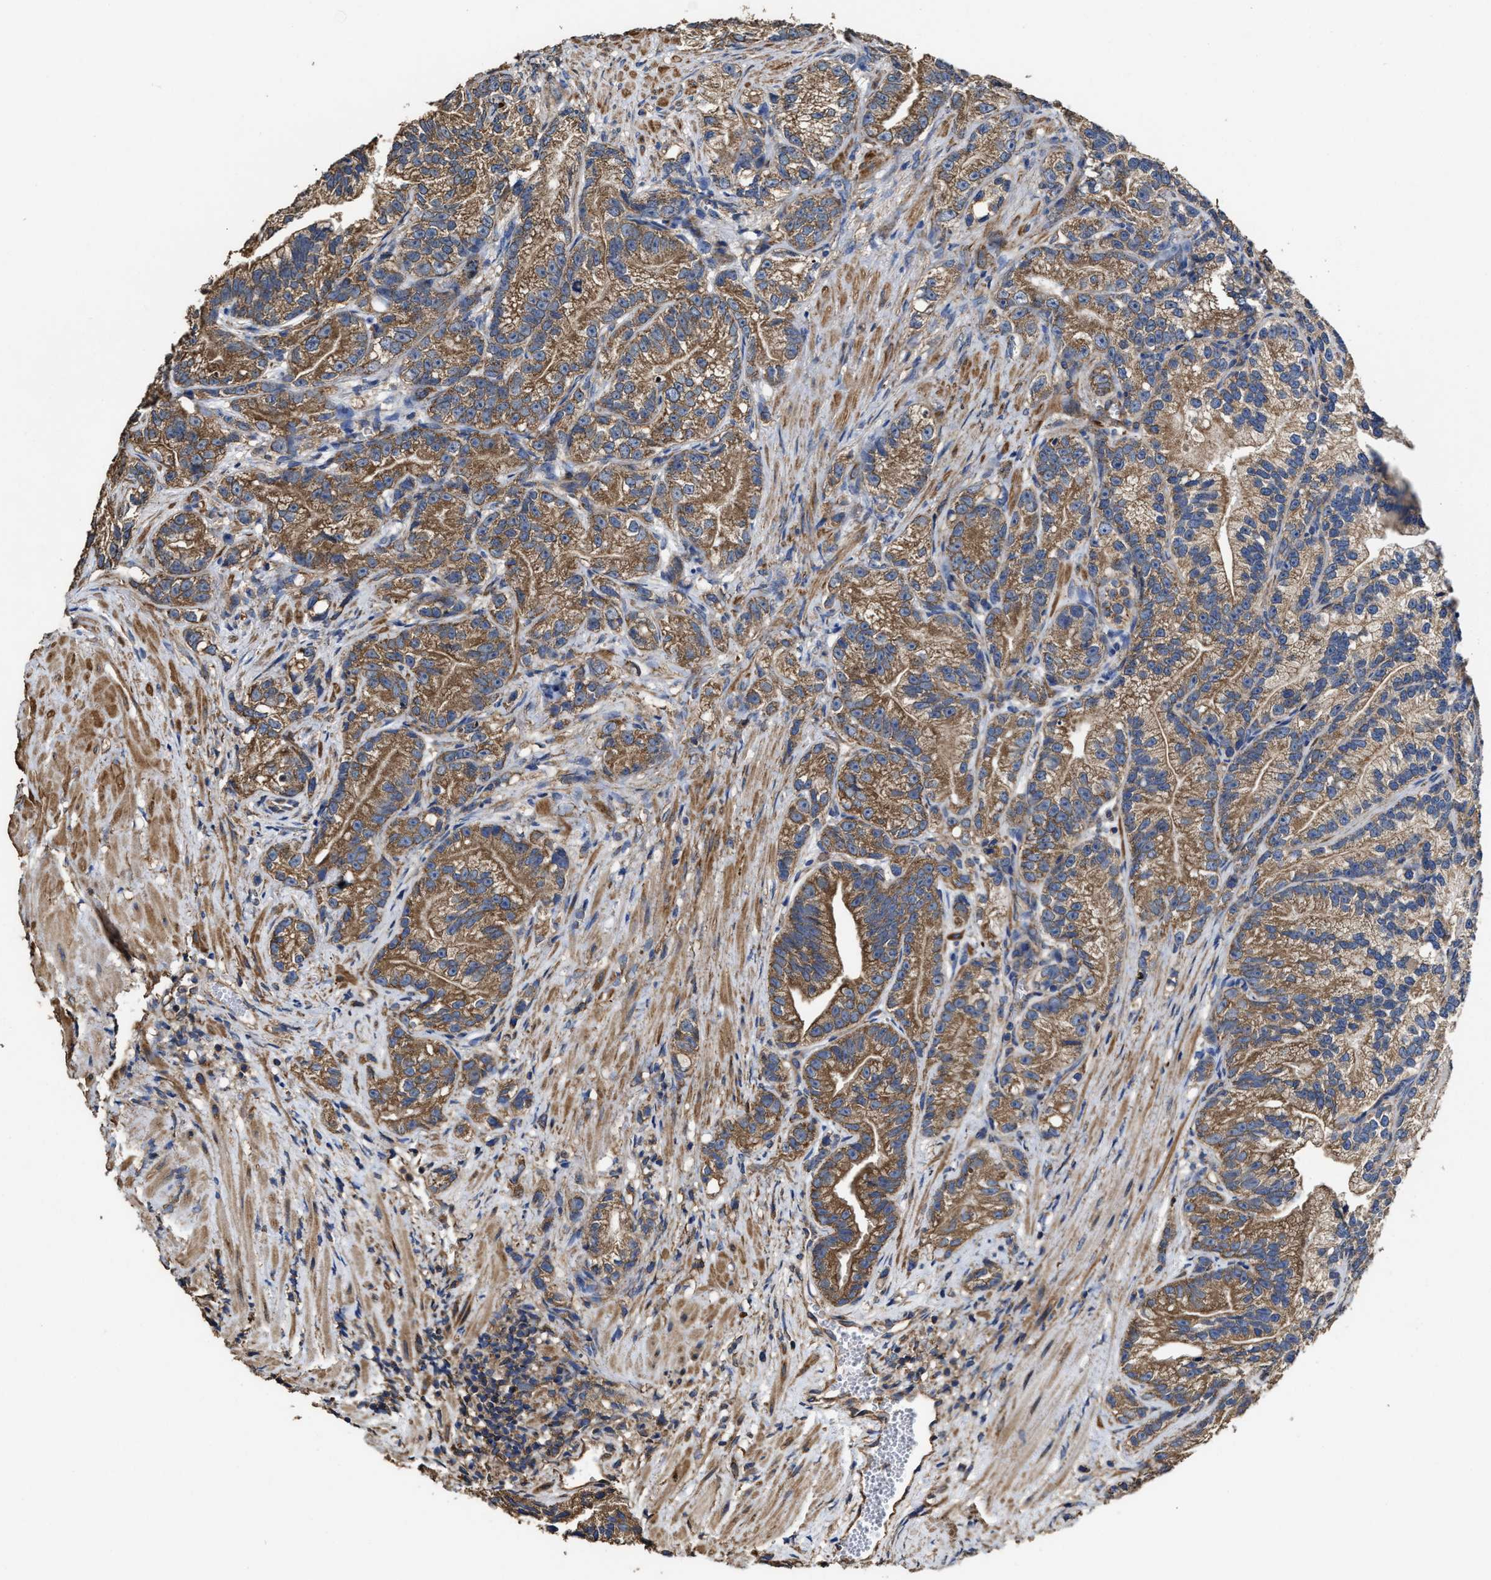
{"staining": {"intensity": "moderate", "quantity": ">75%", "location": "cytoplasmic/membranous"}, "tissue": "prostate cancer", "cell_type": "Tumor cells", "image_type": "cancer", "snomed": [{"axis": "morphology", "description": "Adenocarcinoma, Low grade"}, {"axis": "topography", "description": "Prostate"}], "caption": "Brown immunohistochemical staining in prostate cancer (adenocarcinoma (low-grade)) exhibits moderate cytoplasmic/membranous staining in about >75% of tumor cells. The staining was performed using DAB, with brown indicating positive protein expression. Nuclei are stained blue with hematoxylin.", "gene": "SFXN4", "patient": {"sex": "male", "age": 89}}